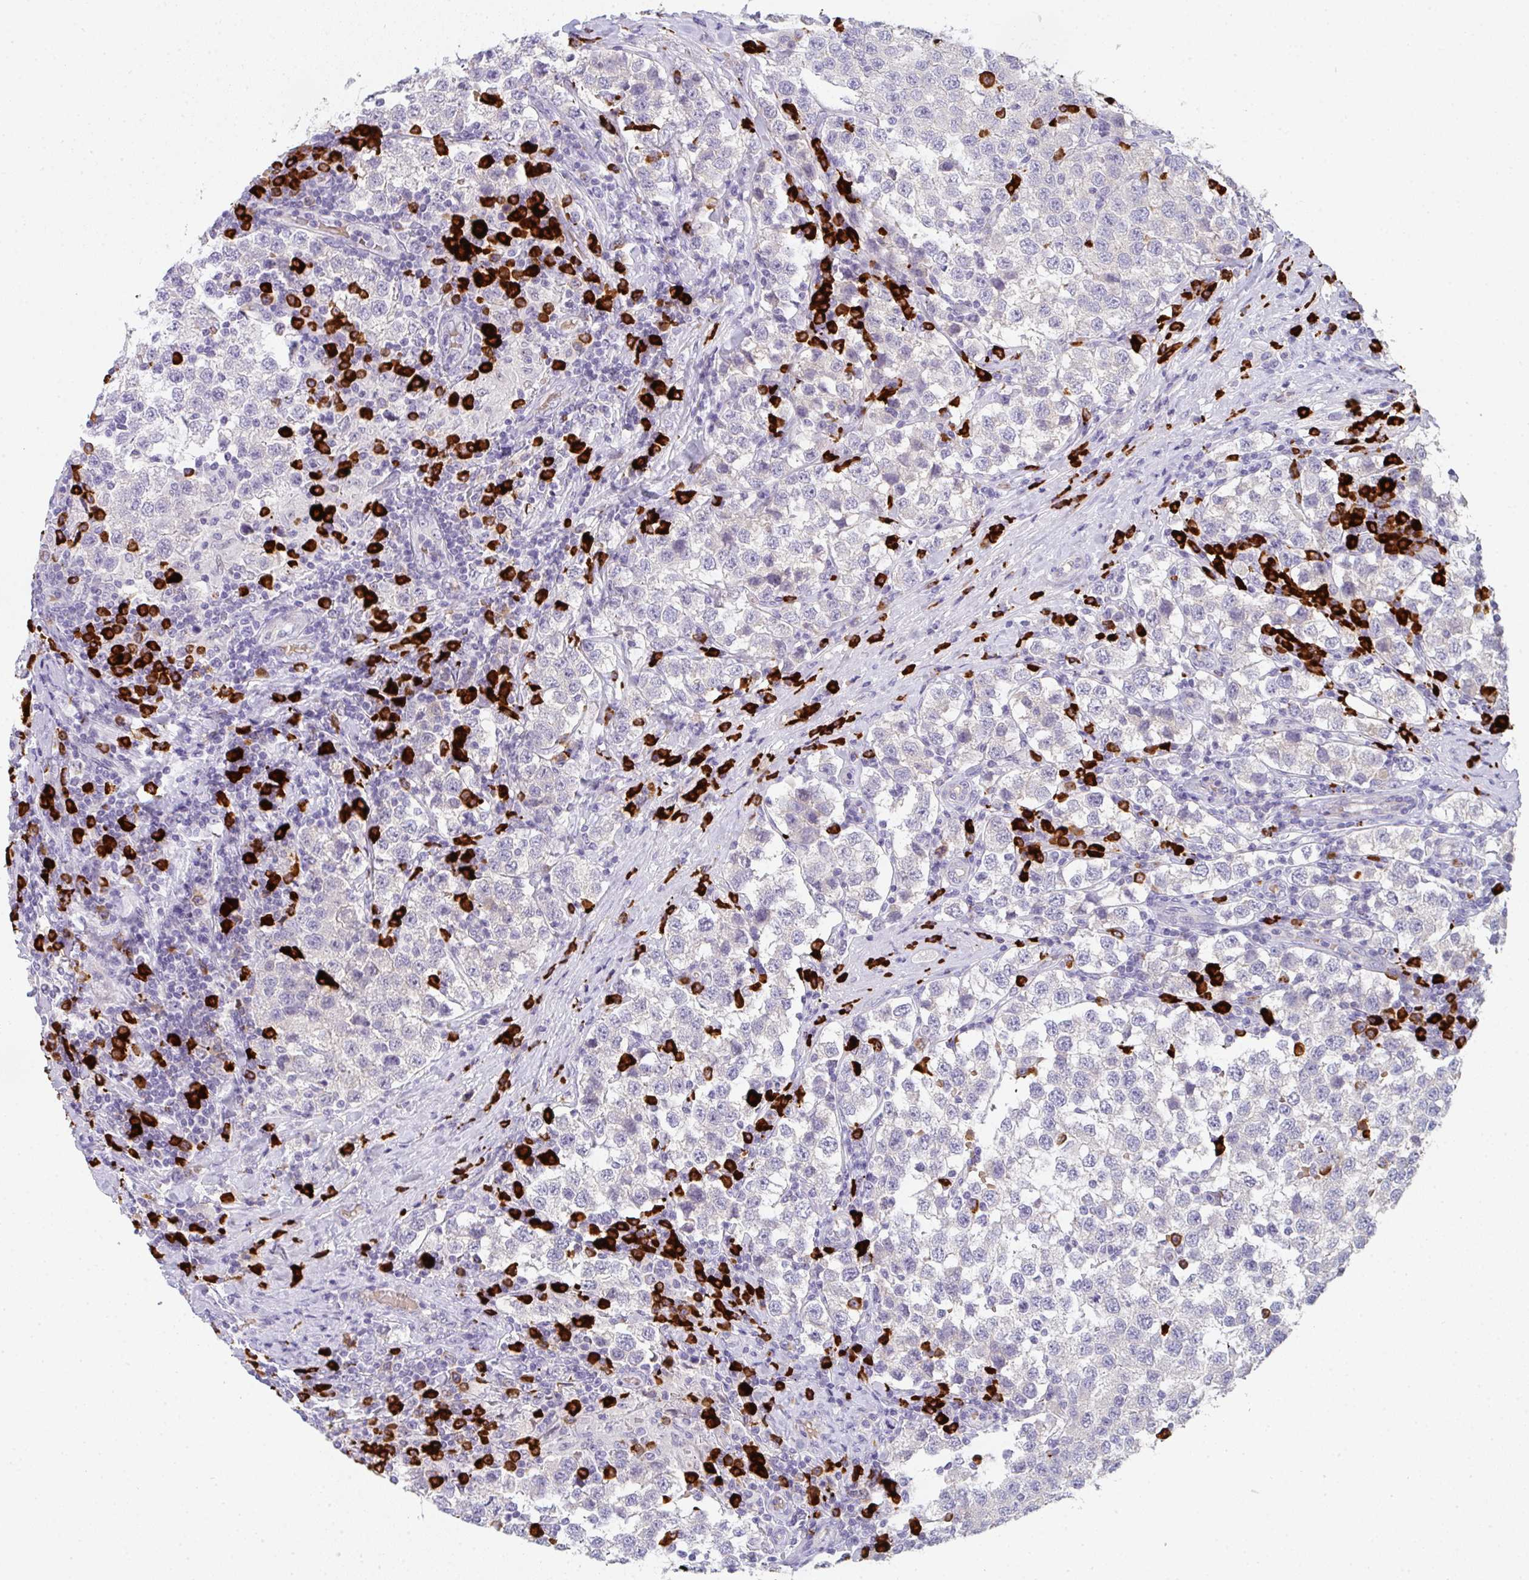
{"staining": {"intensity": "negative", "quantity": "none", "location": "none"}, "tissue": "testis cancer", "cell_type": "Tumor cells", "image_type": "cancer", "snomed": [{"axis": "morphology", "description": "Seminoma, NOS"}, {"axis": "topography", "description": "Testis"}], "caption": "There is no significant staining in tumor cells of testis cancer (seminoma).", "gene": "CACNA1S", "patient": {"sex": "male", "age": 34}}